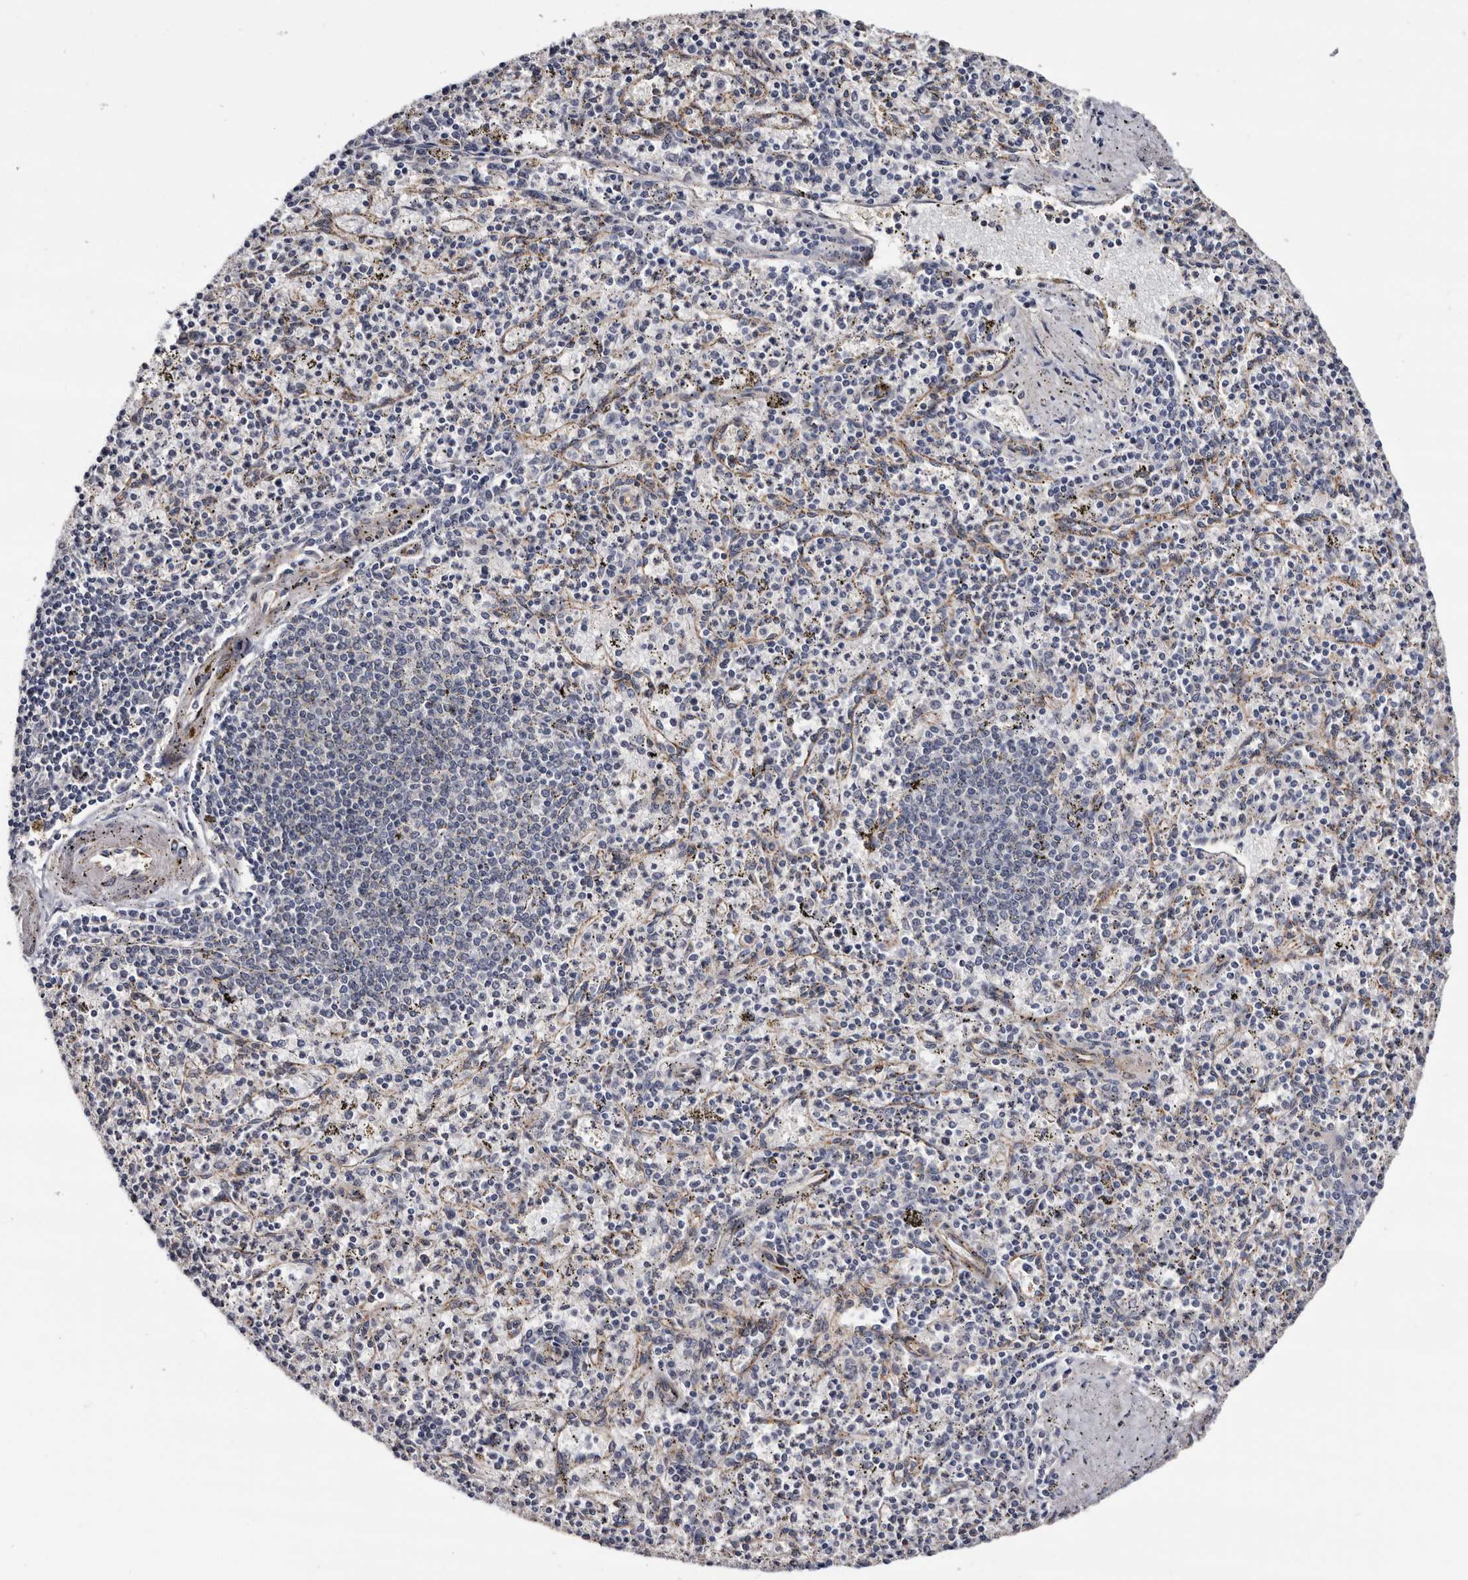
{"staining": {"intensity": "negative", "quantity": "none", "location": "none"}, "tissue": "spleen", "cell_type": "Cells in red pulp", "image_type": "normal", "snomed": [{"axis": "morphology", "description": "Normal tissue, NOS"}, {"axis": "topography", "description": "Spleen"}], "caption": "Immunohistochemistry of normal human spleen shows no expression in cells in red pulp. The staining was performed using DAB (3,3'-diaminobenzidine) to visualize the protein expression in brown, while the nuclei were stained in blue with hematoxylin (Magnification: 20x).", "gene": "ARMCX2", "patient": {"sex": "male", "age": 72}}